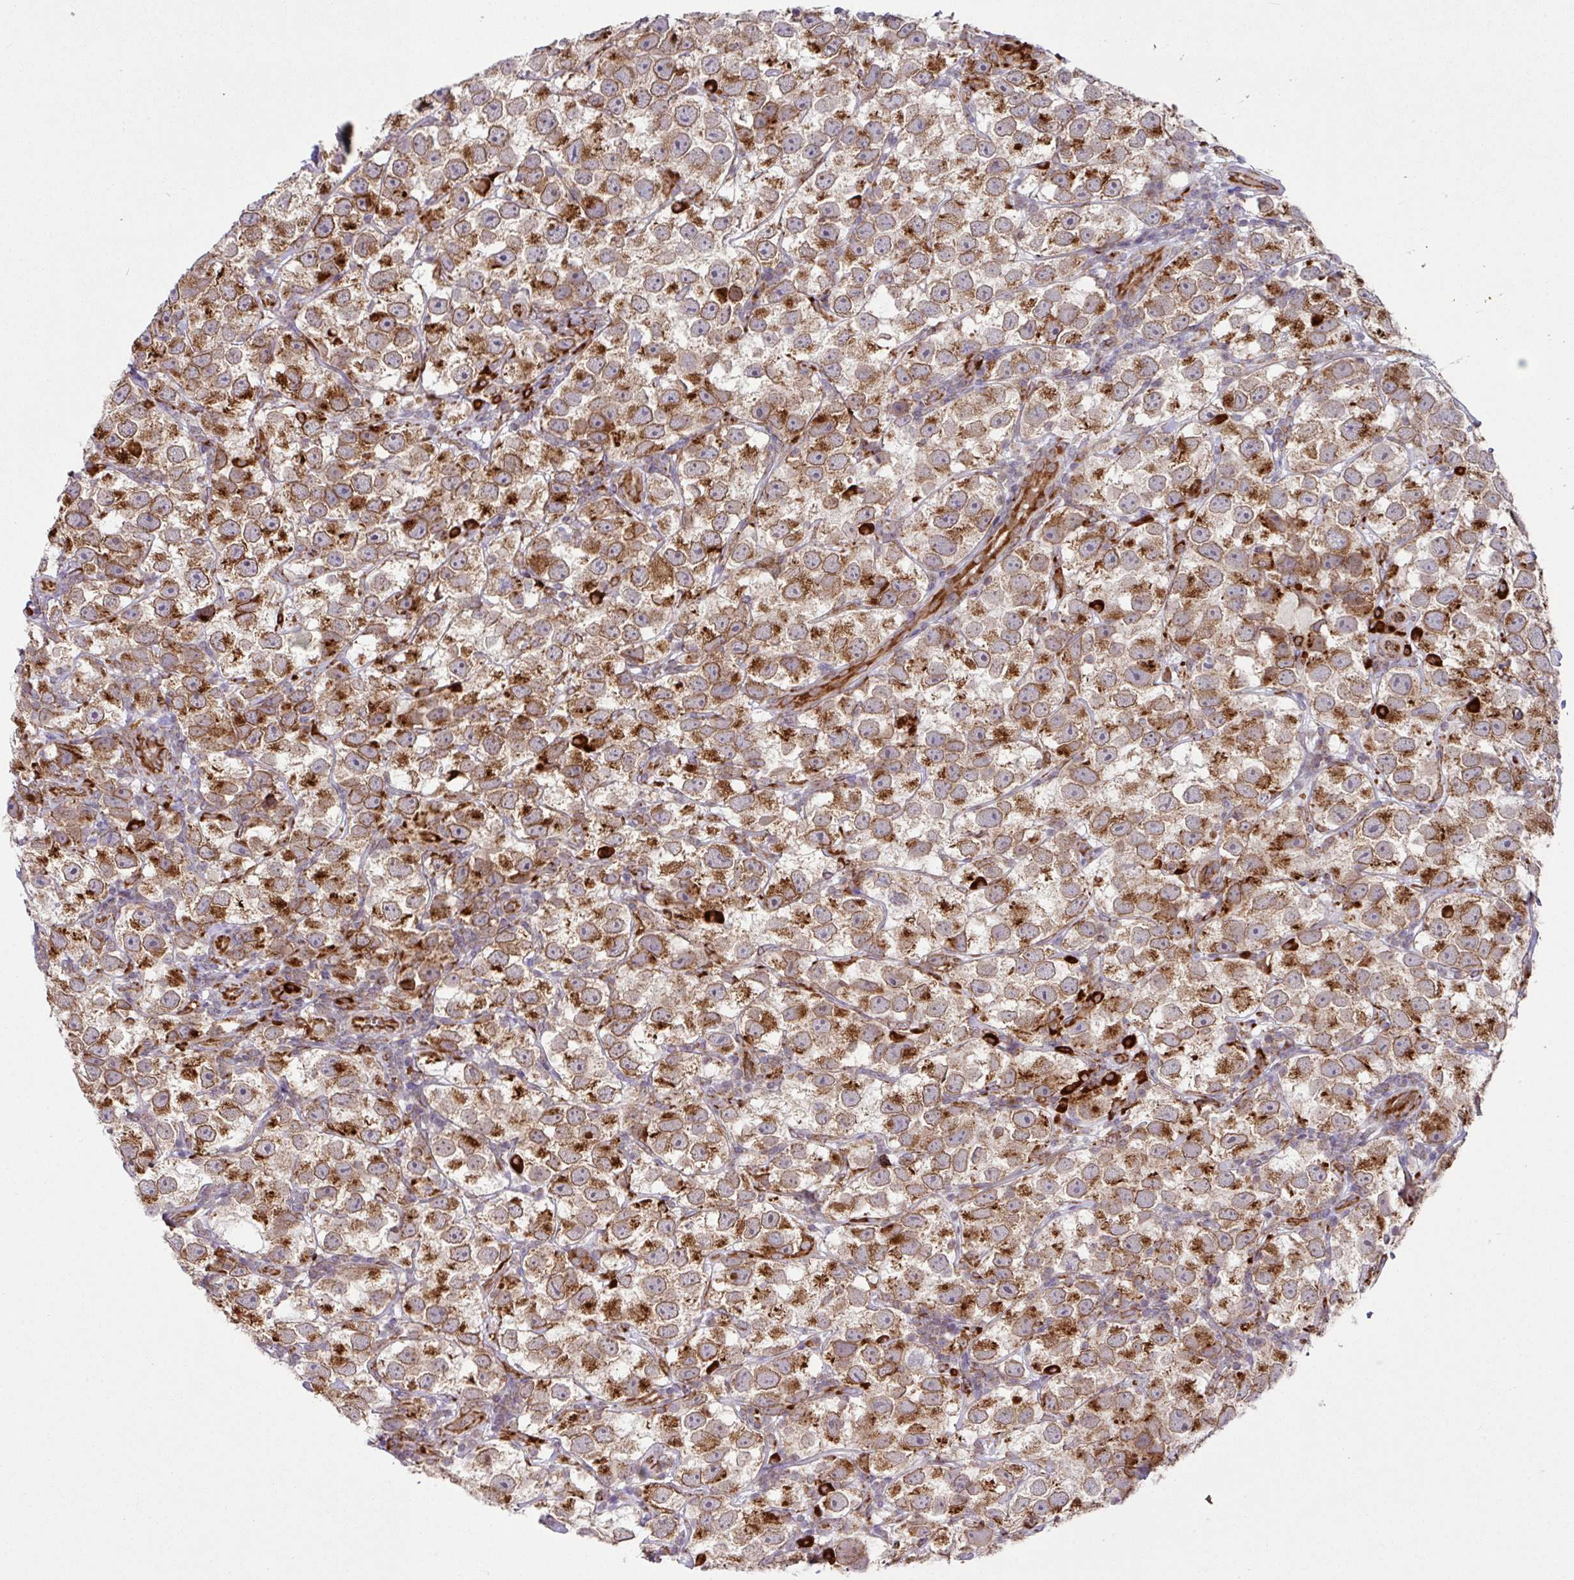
{"staining": {"intensity": "strong", "quantity": ">75%", "location": "cytoplasmic/membranous"}, "tissue": "testis cancer", "cell_type": "Tumor cells", "image_type": "cancer", "snomed": [{"axis": "morphology", "description": "Seminoma, NOS"}, {"axis": "topography", "description": "Testis"}], "caption": "Immunohistochemistry (IHC) histopathology image of testis cancer (seminoma) stained for a protein (brown), which exhibits high levels of strong cytoplasmic/membranous expression in about >75% of tumor cells.", "gene": "SLC39A7", "patient": {"sex": "male", "age": 26}}